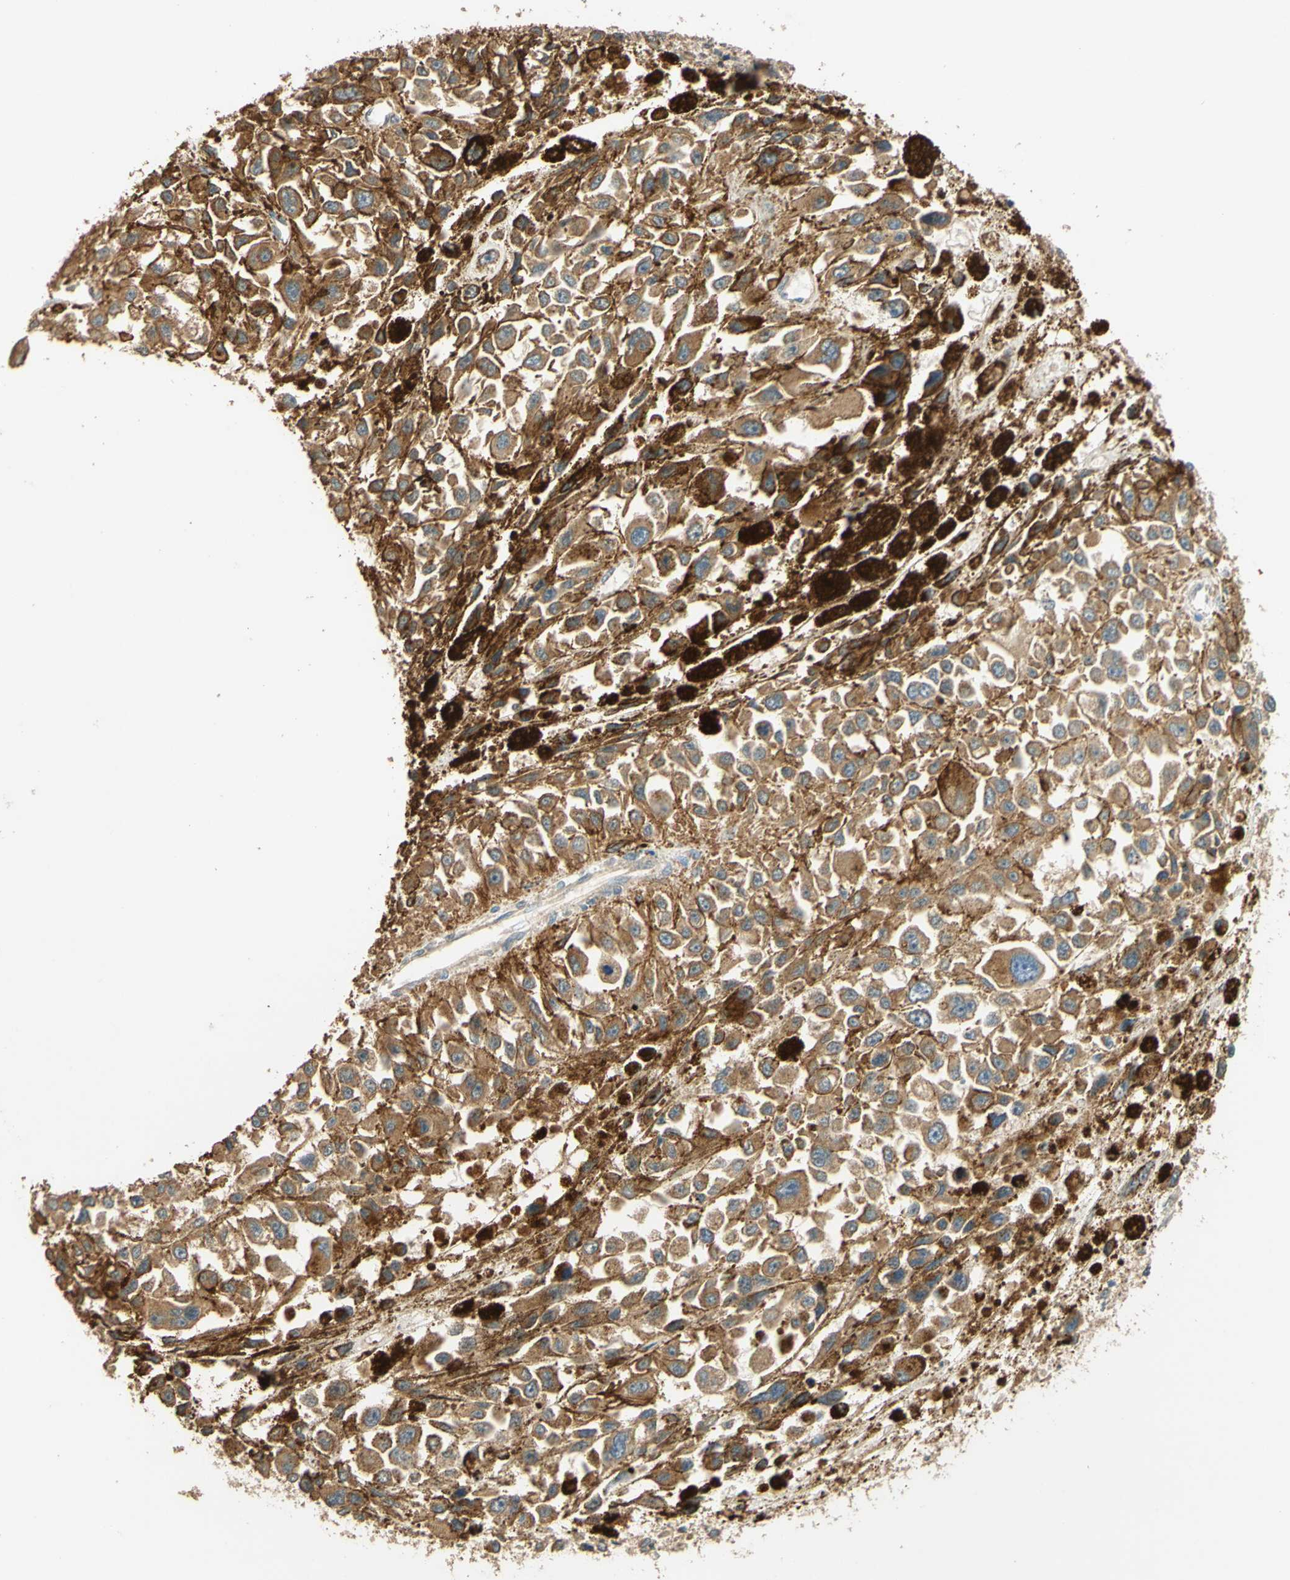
{"staining": {"intensity": "moderate", "quantity": ">75%", "location": "cytoplasmic/membranous"}, "tissue": "melanoma", "cell_type": "Tumor cells", "image_type": "cancer", "snomed": [{"axis": "morphology", "description": "Malignant melanoma, Metastatic site"}, {"axis": "topography", "description": "Lymph node"}], "caption": "DAB immunohistochemical staining of human melanoma reveals moderate cytoplasmic/membranous protein staining in approximately >75% of tumor cells.", "gene": "ENTREP2", "patient": {"sex": "male", "age": 59}}